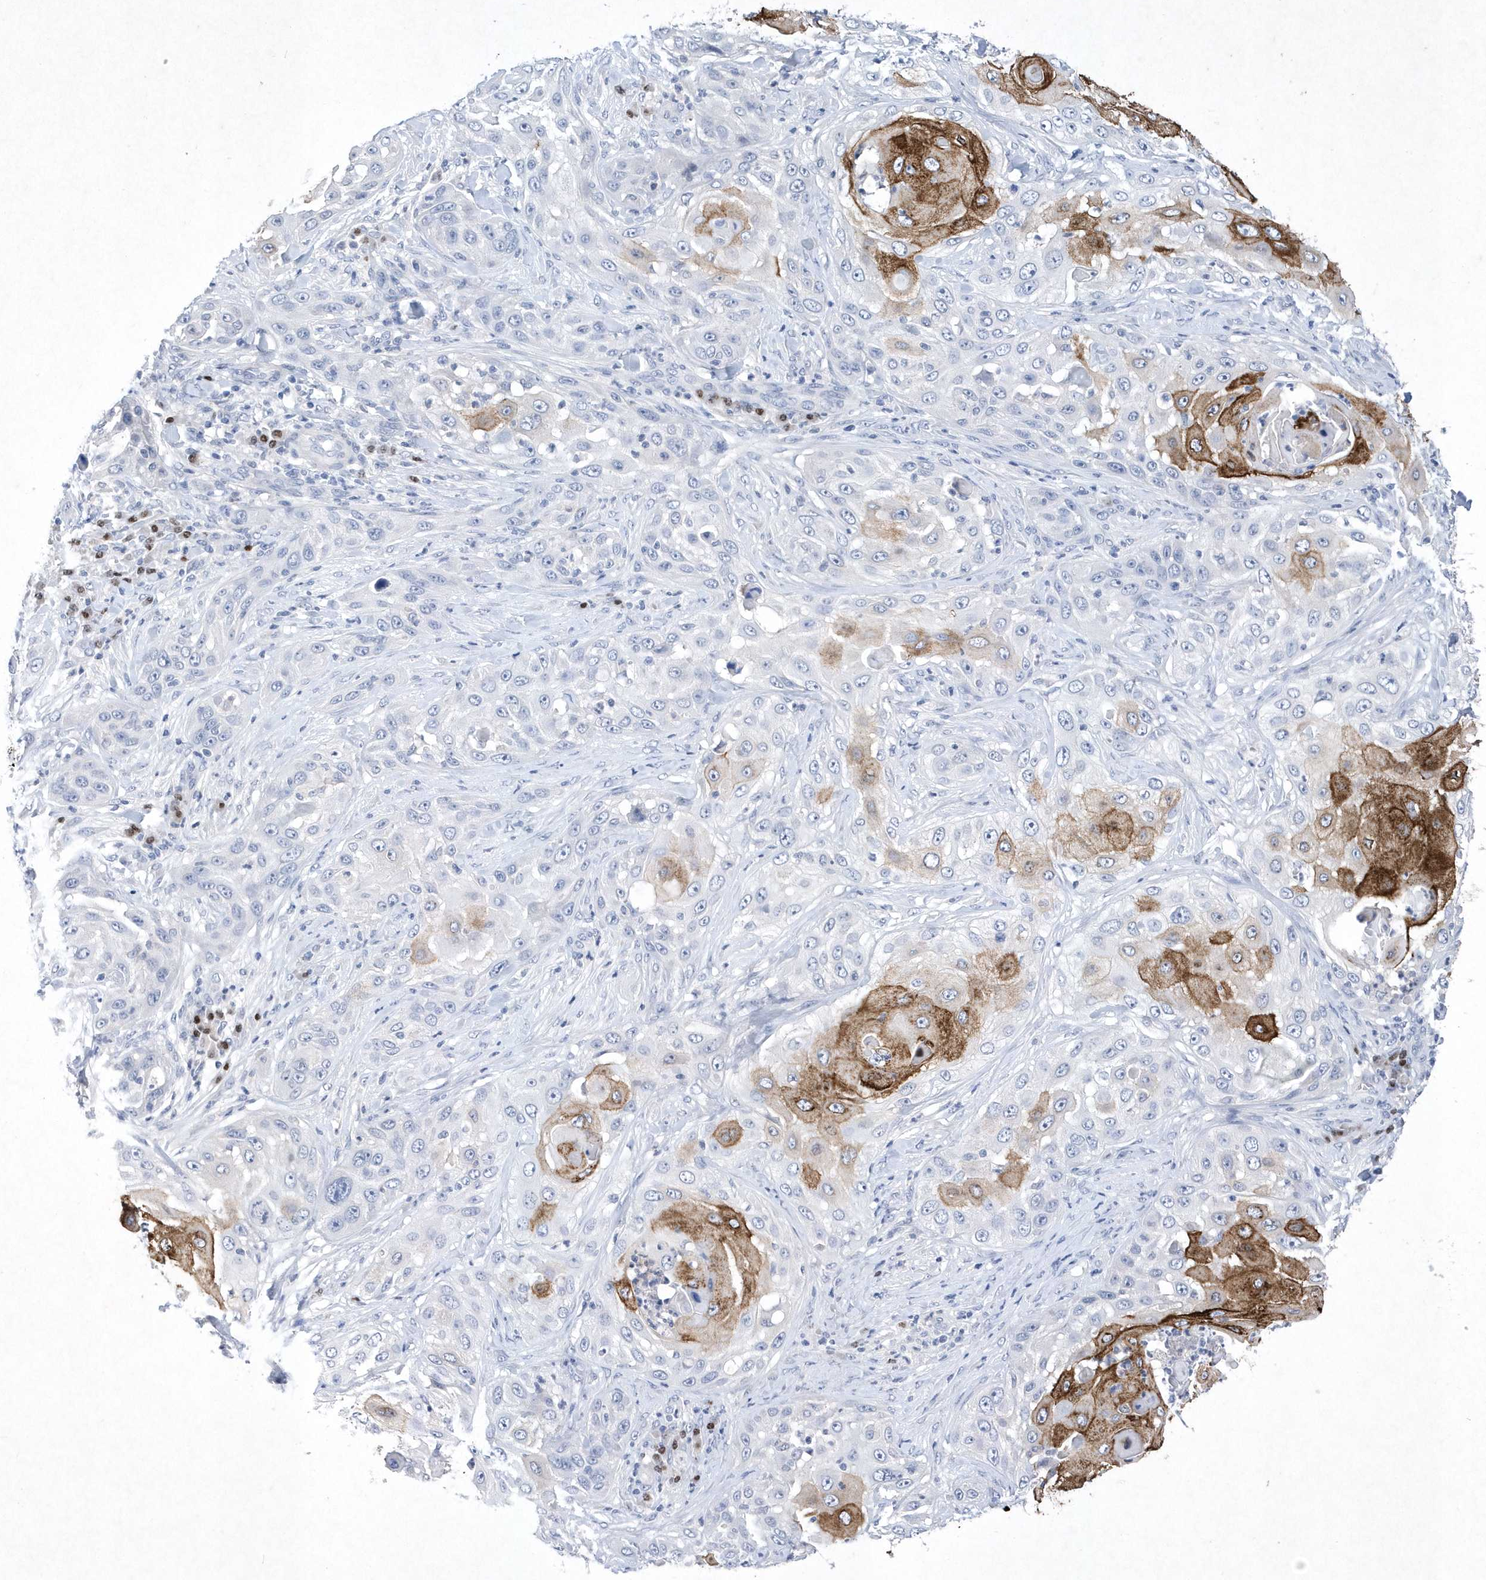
{"staining": {"intensity": "strong", "quantity": "<25%", "location": "cytoplasmic/membranous"}, "tissue": "skin cancer", "cell_type": "Tumor cells", "image_type": "cancer", "snomed": [{"axis": "morphology", "description": "Squamous cell carcinoma, NOS"}, {"axis": "topography", "description": "Skin"}], "caption": "Tumor cells display medium levels of strong cytoplasmic/membranous positivity in approximately <25% of cells in skin cancer (squamous cell carcinoma).", "gene": "BHLHA15", "patient": {"sex": "female", "age": 44}}